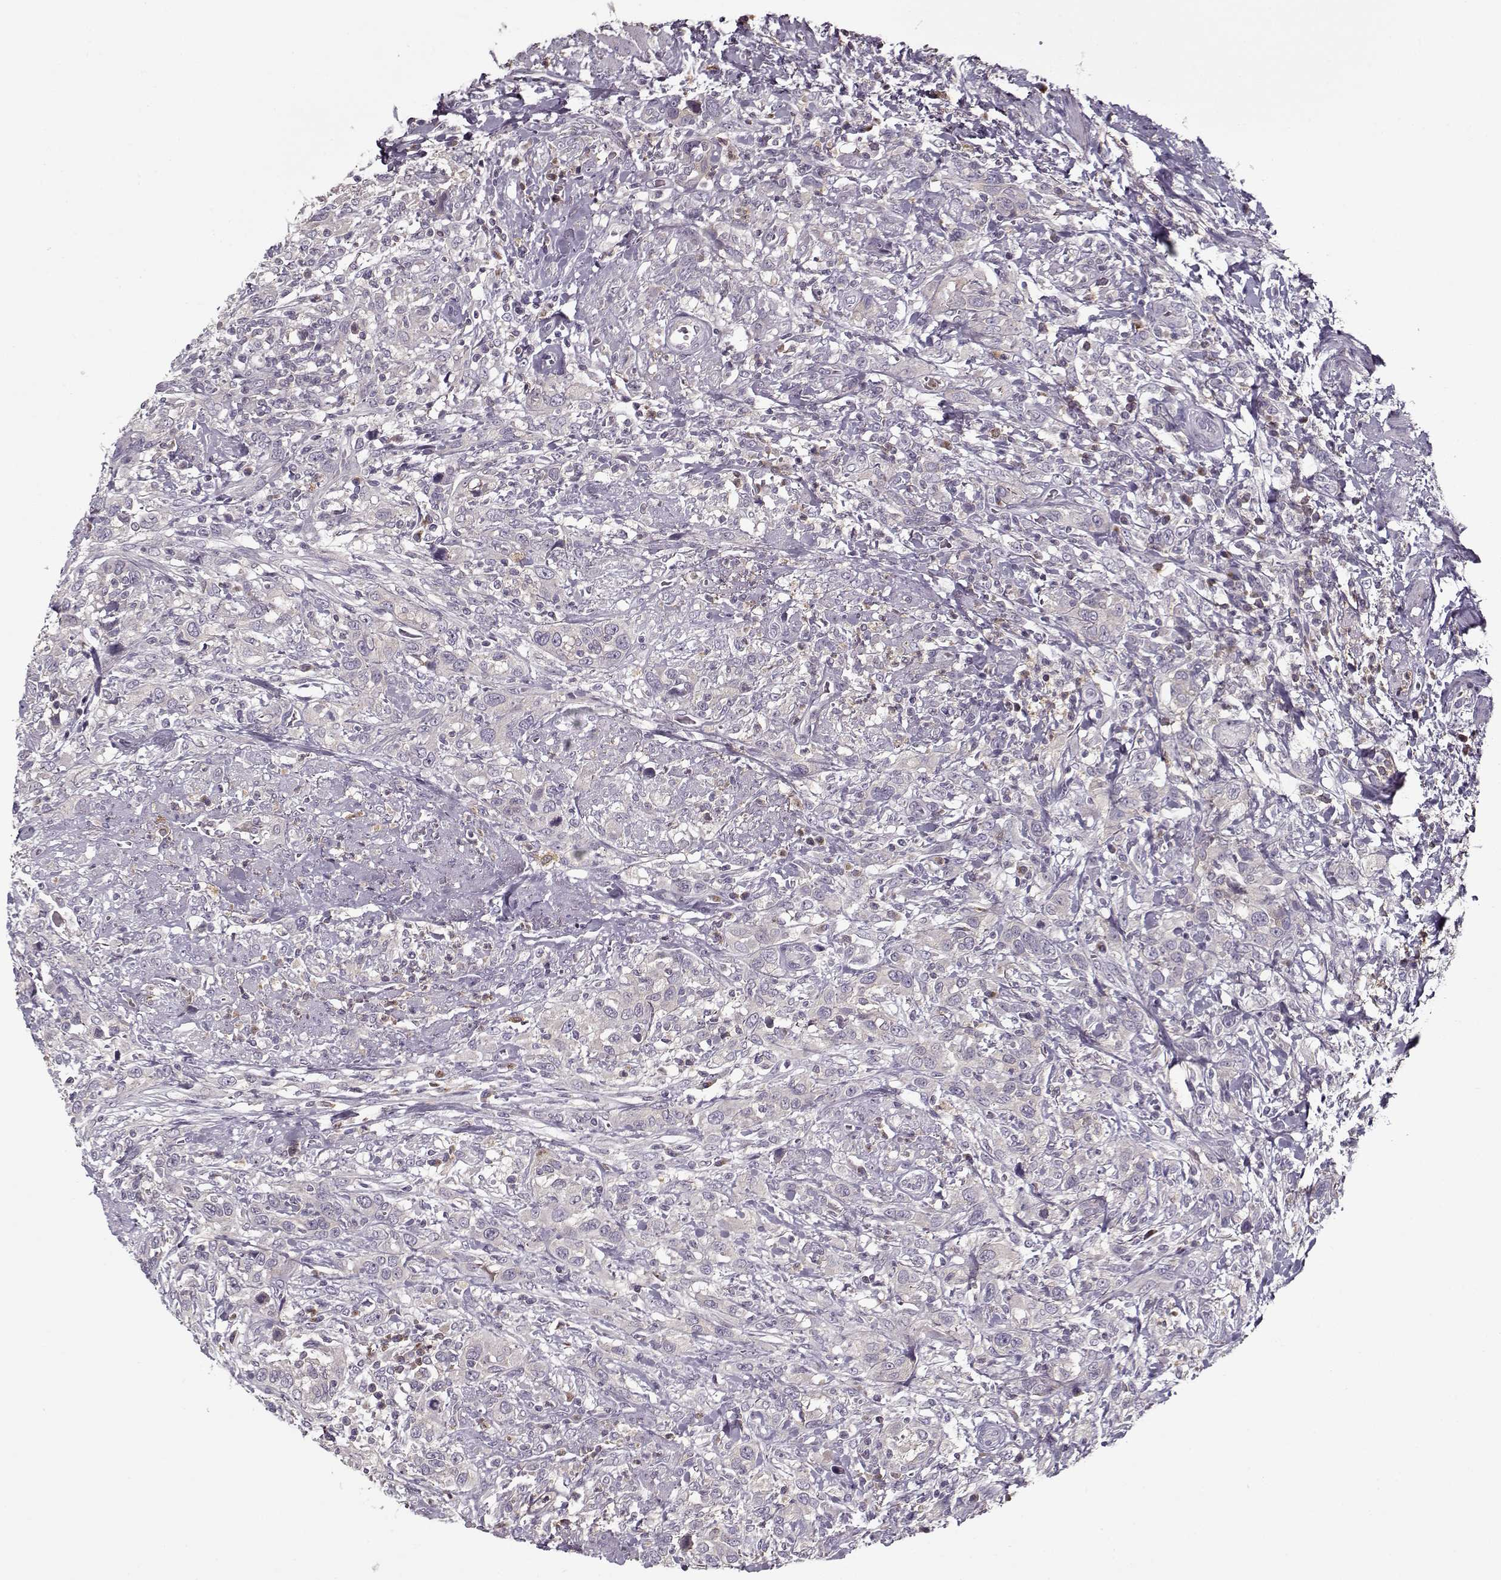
{"staining": {"intensity": "negative", "quantity": "none", "location": "none"}, "tissue": "urothelial cancer", "cell_type": "Tumor cells", "image_type": "cancer", "snomed": [{"axis": "morphology", "description": "Urothelial carcinoma, NOS"}, {"axis": "morphology", "description": "Urothelial carcinoma, High grade"}, {"axis": "topography", "description": "Urinary bladder"}], "caption": "This is an immunohistochemistry (IHC) photomicrograph of urothelial cancer. There is no expression in tumor cells.", "gene": "UNC13D", "patient": {"sex": "female", "age": 64}}